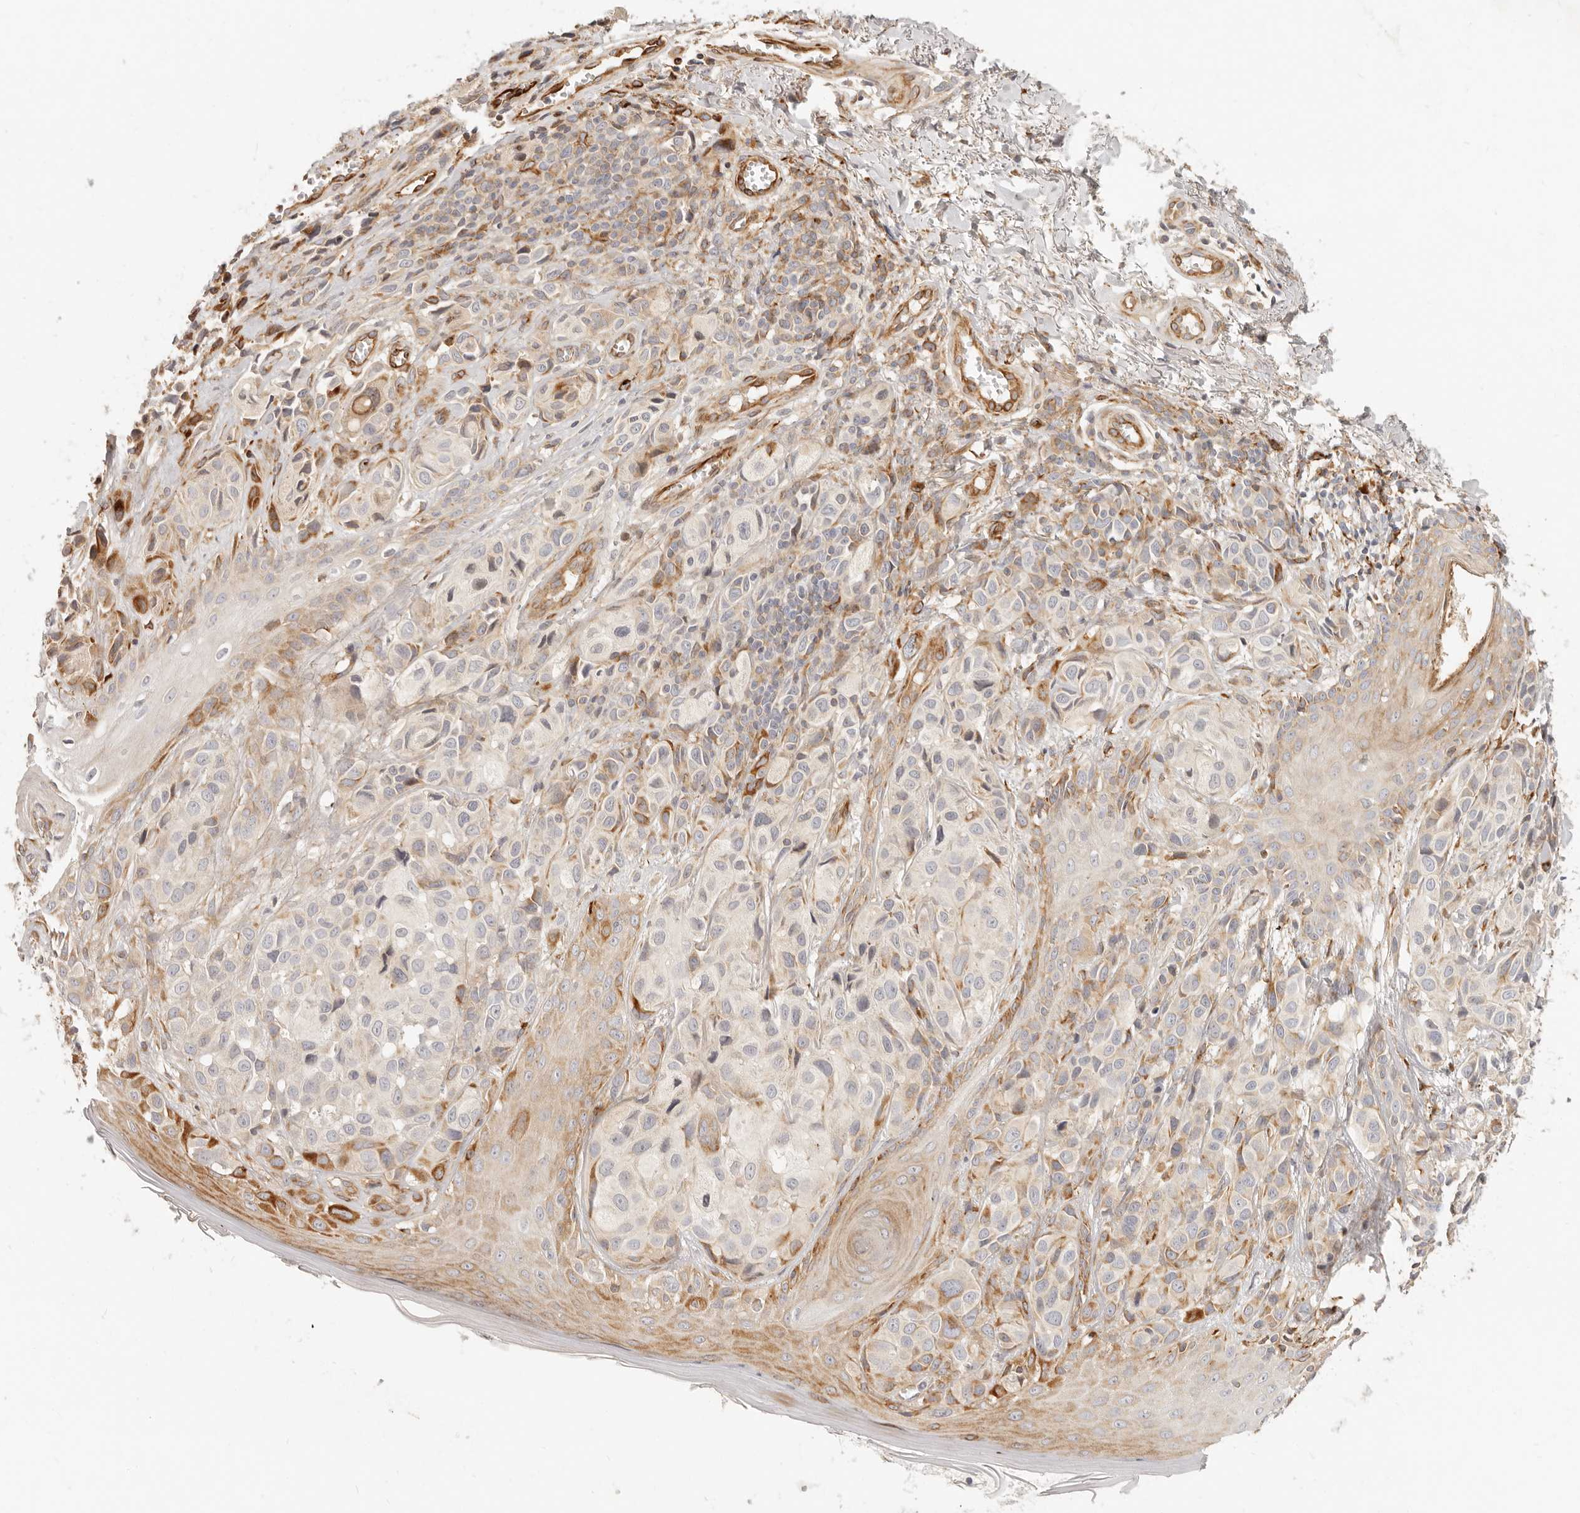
{"staining": {"intensity": "negative", "quantity": "none", "location": "none"}, "tissue": "melanoma", "cell_type": "Tumor cells", "image_type": "cancer", "snomed": [{"axis": "morphology", "description": "Malignant melanoma, NOS"}, {"axis": "topography", "description": "Skin"}], "caption": "Tumor cells are negative for protein expression in human melanoma.", "gene": "SASS6", "patient": {"sex": "female", "age": 58}}